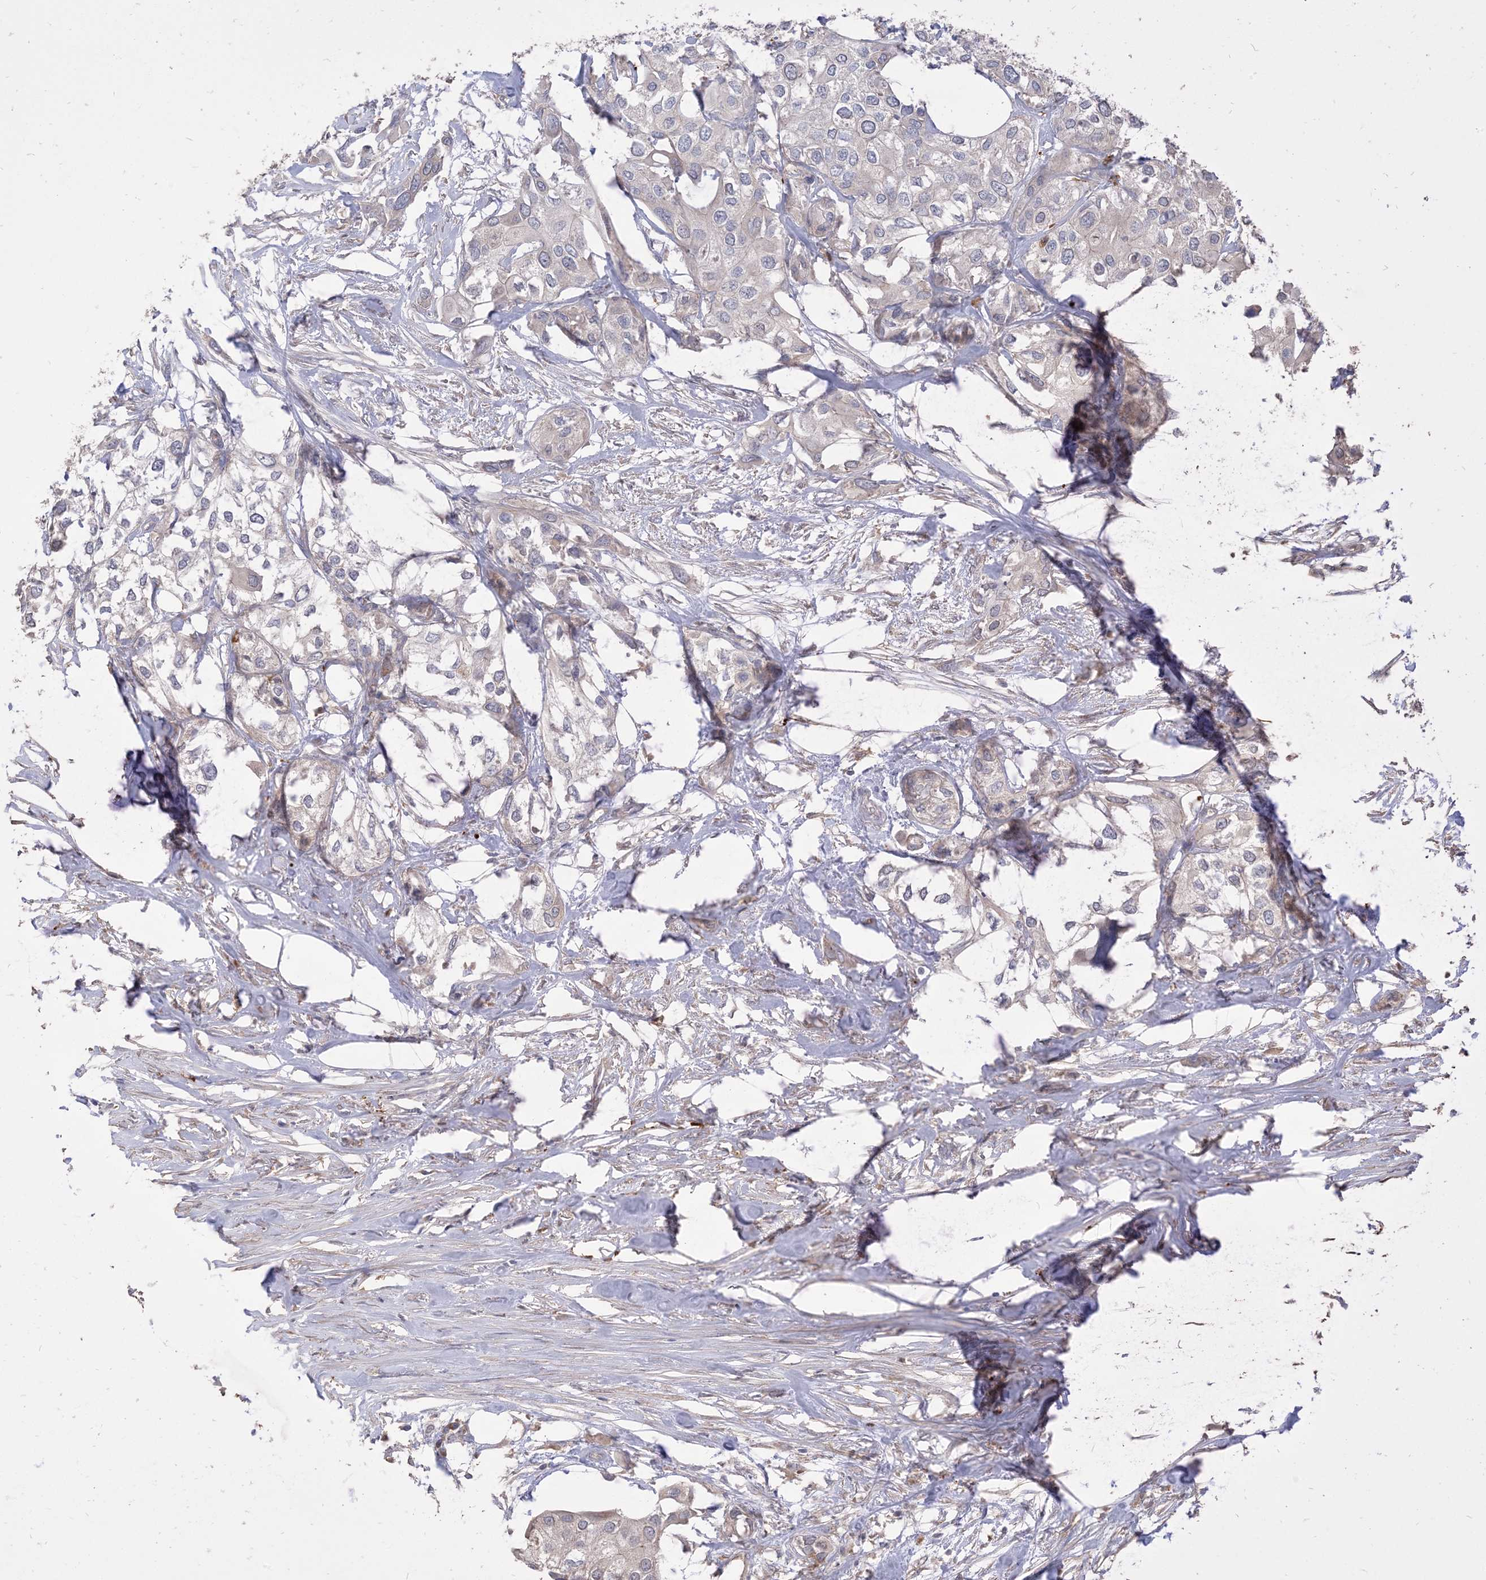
{"staining": {"intensity": "negative", "quantity": "none", "location": "none"}, "tissue": "urothelial cancer", "cell_type": "Tumor cells", "image_type": "cancer", "snomed": [{"axis": "morphology", "description": "Urothelial carcinoma, High grade"}, {"axis": "topography", "description": "Urinary bladder"}], "caption": "This is an IHC histopathology image of human urothelial cancer. There is no staining in tumor cells.", "gene": "RNF175", "patient": {"sex": "male", "age": 64}}